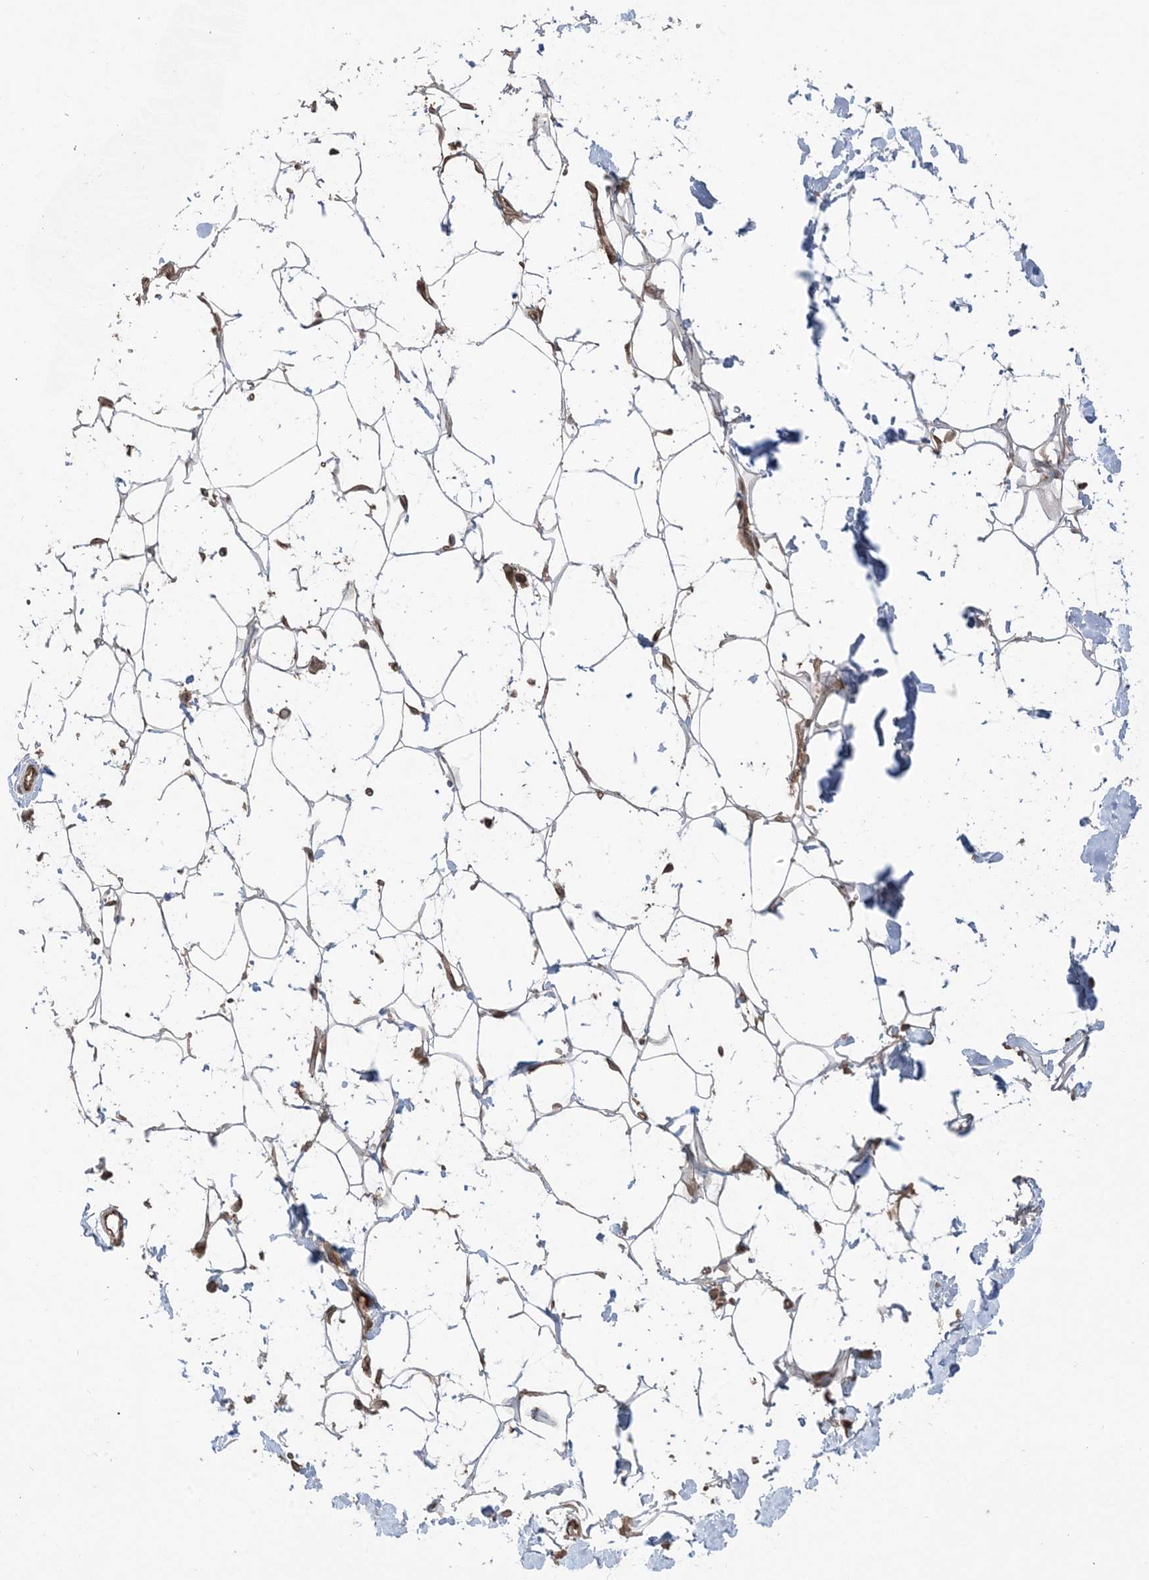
{"staining": {"intensity": "weak", "quantity": ">75%", "location": "cytoplasmic/membranous"}, "tissue": "adipose tissue", "cell_type": "Adipocytes", "image_type": "normal", "snomed": [{"axis": "morphology", "description": "Normal tissue, NOS"}, {"axis": "topography", "description": "Breast"}], "caption": "Immunohistochemistry (IHC) (DAB) staining of benign adipose tissue exhibits weak cytoplasmic/membranous protein positivity in approximately >75% of adipocytes. Nuclei are stained in blue.", "gene": "DDX19B", "patient": {"sex": "female", "age": 26}}